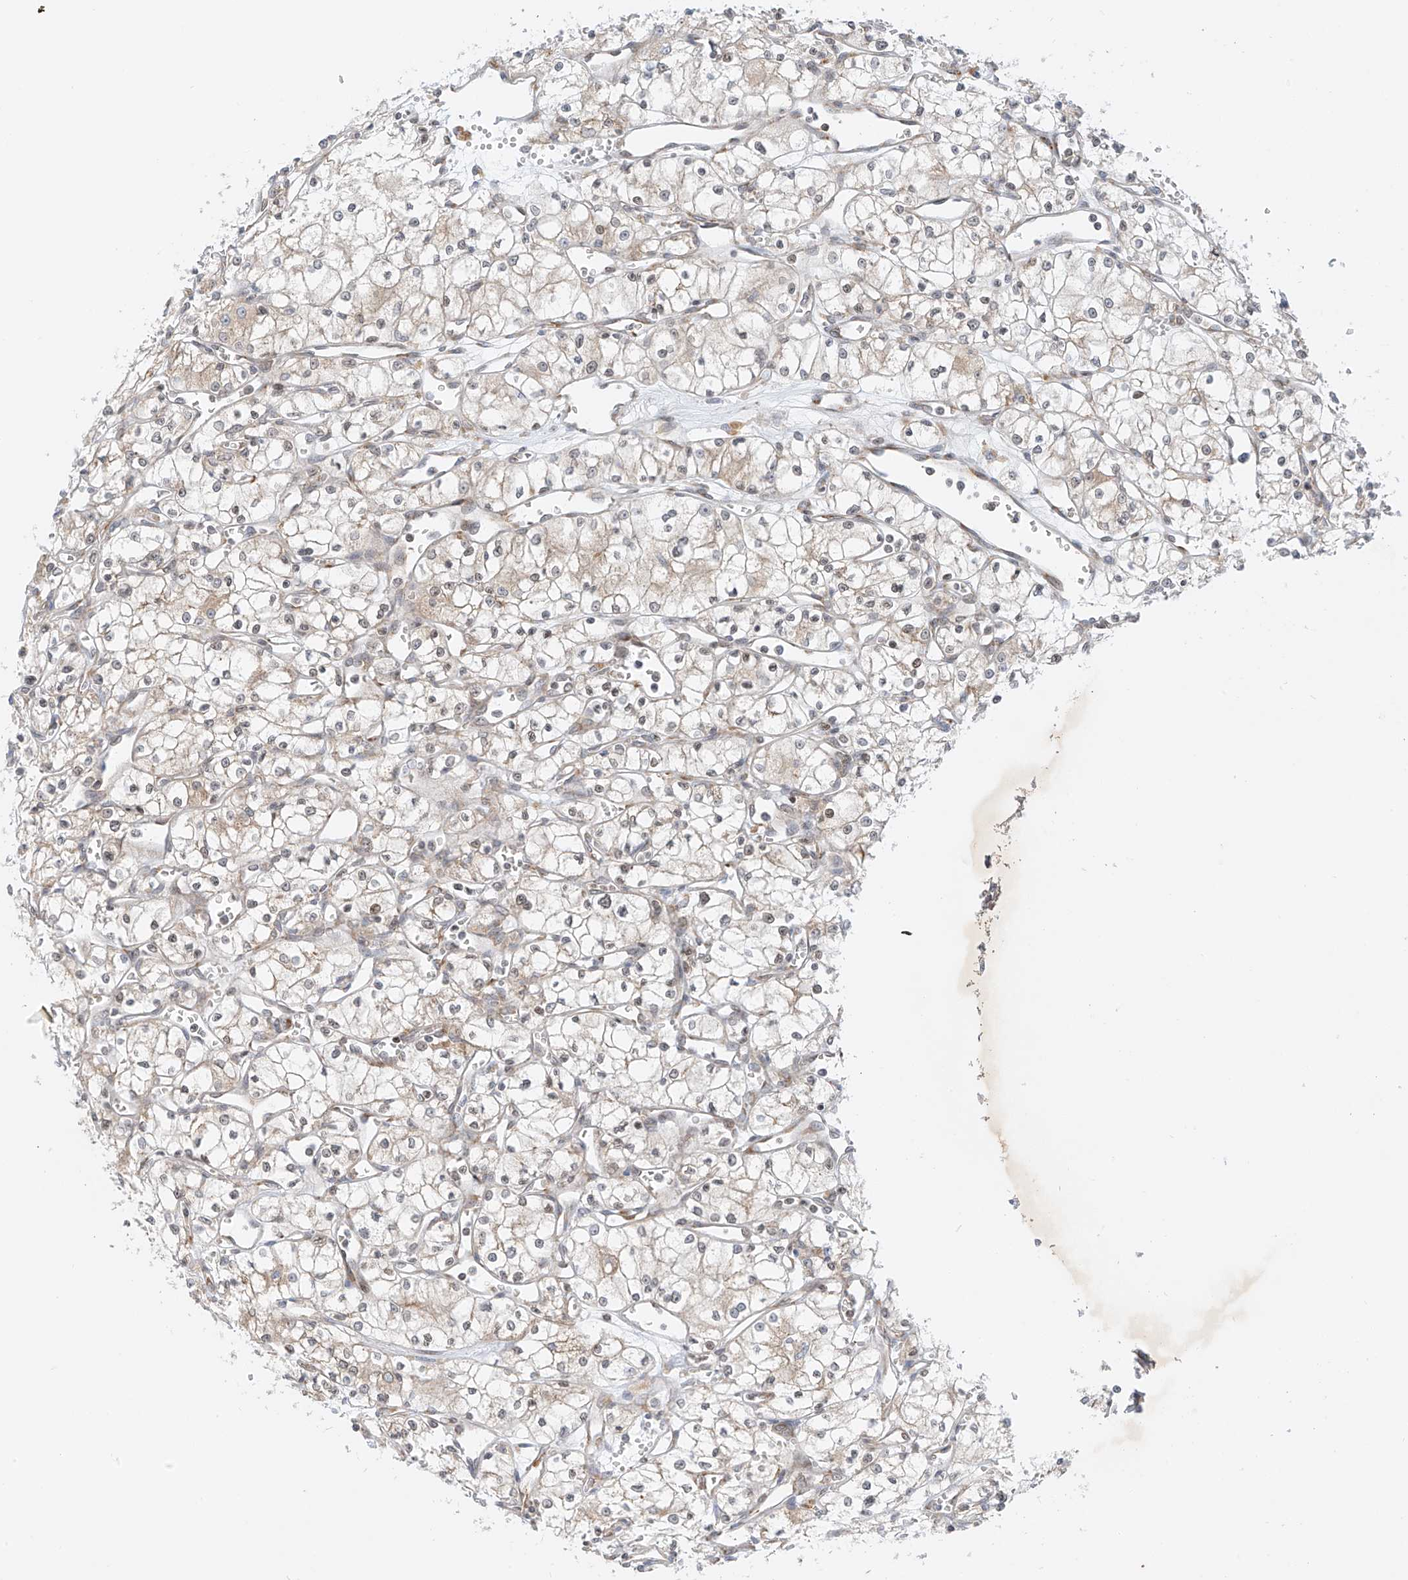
{"staining": {"intensity": "negative", "quantity": "none", "location": "none"}, "tissue": "renal cancer", "cell_type": "Tumor cells", "image_type": "cancer", "snomed": [{"axis": "morphology", "description": "Adenocarcinoma, NOS"}, {"axis": "topography", "description": "Kidney"}], "caption": "Renal adenocarcinoma was stained to show a protein in brown. There is no significant positivity in tumor cells.", "gene": "EDF1", "patient": {"sex": "male", "age": 59}}